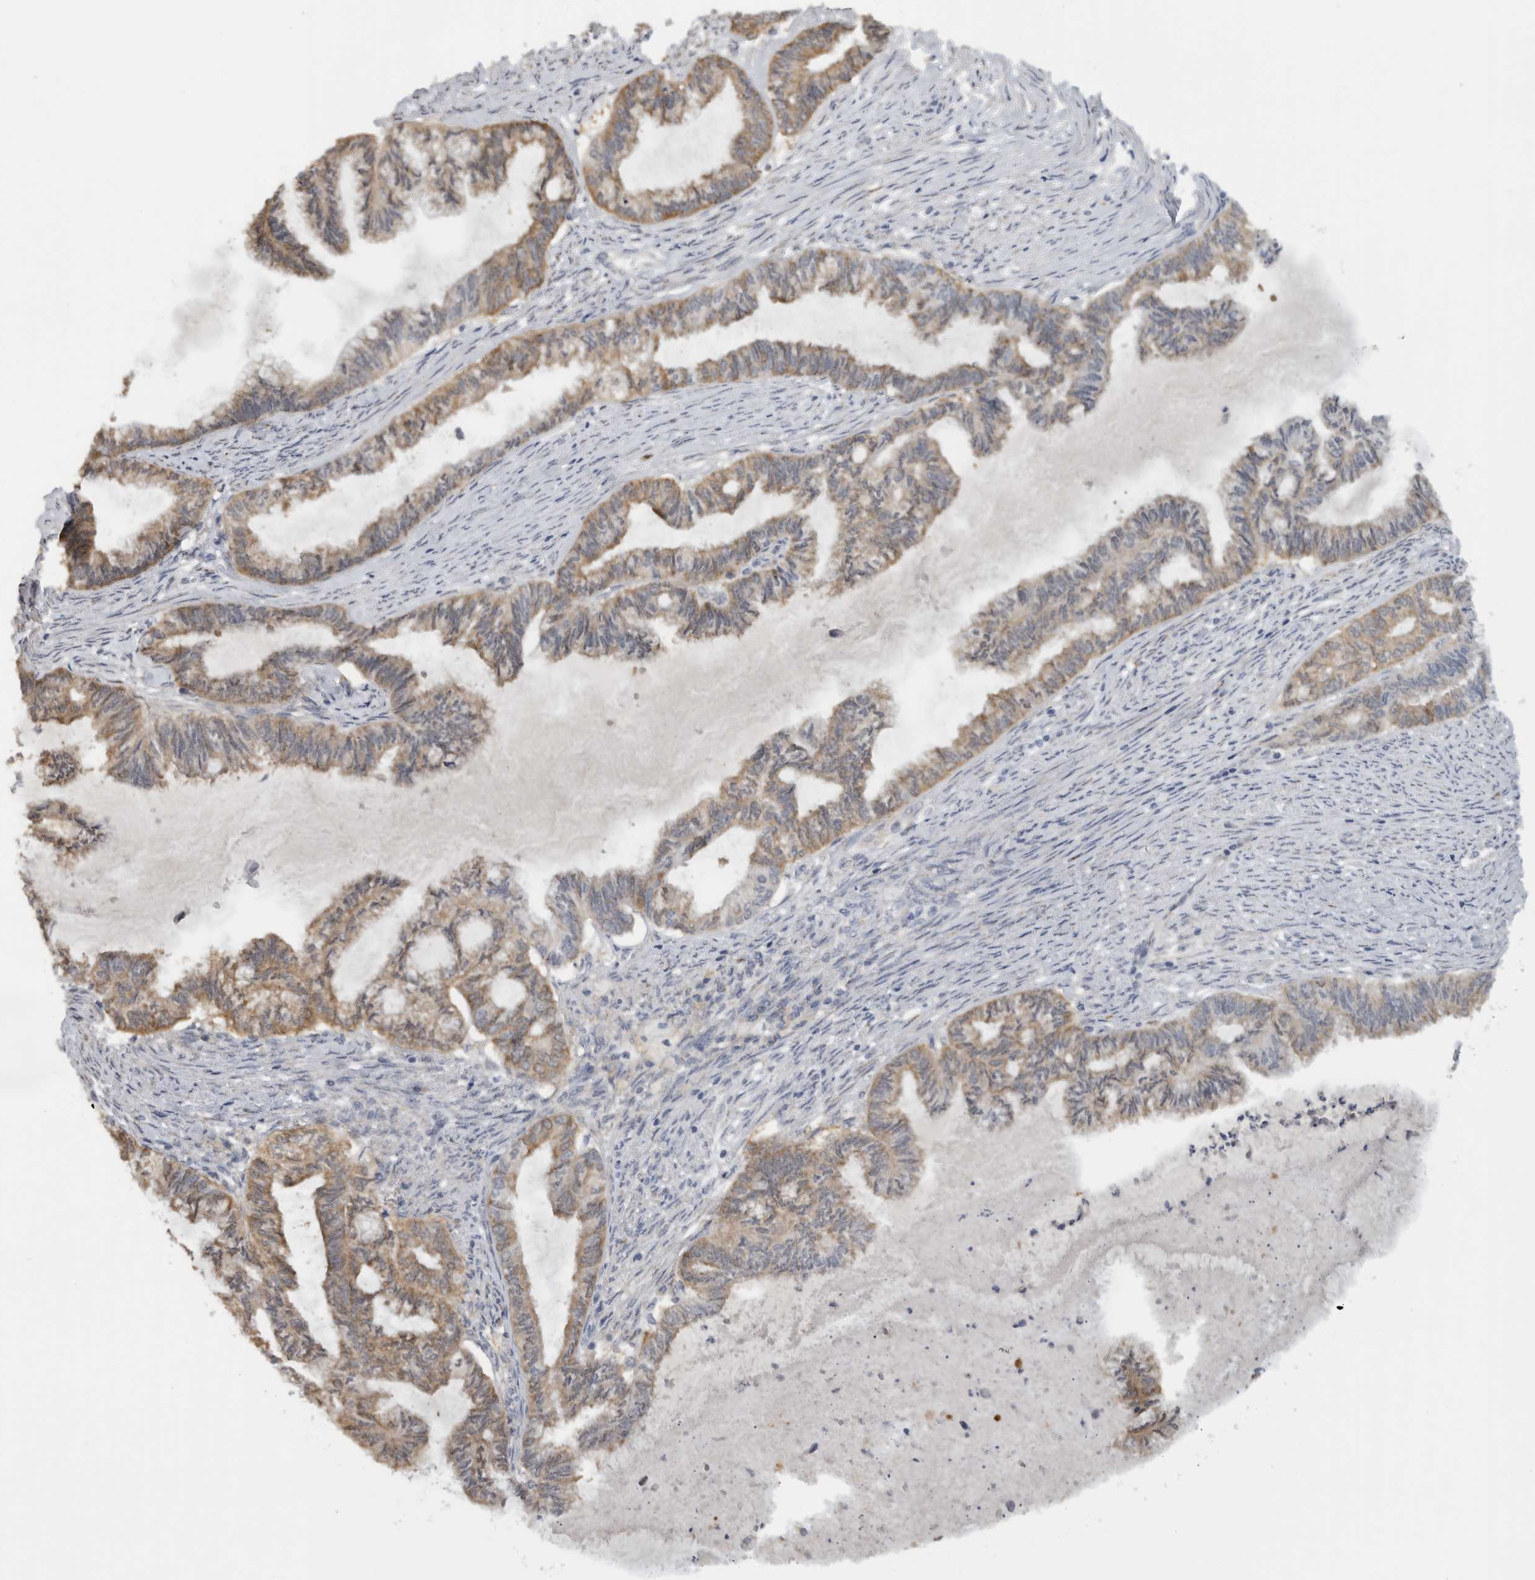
{"staining": {"intensity": "moderate", "quantity": ">75%", "location": "cytoplasmic/membranous"}, "tissue": "endometrial cancer", "cell_type": "Tumor cells", "image_type": "cancer", "snomed": [{"axis": "morphology", "description": "Adenocarcinoma, NOS"}, {"axis": "topography", "description": "Endometrium"}], "caption": "Immunohistochemical staining of human endometrial cancer (adenocarcinoma) displays medium levels of moderate cytoplasmic/membranous protein expression in approximately >75% of tumor cells. (IHC, brightfield microscopy, high magnification).", "gene": "DYRK2", "patient": {"sex": "female", "age": 86}}